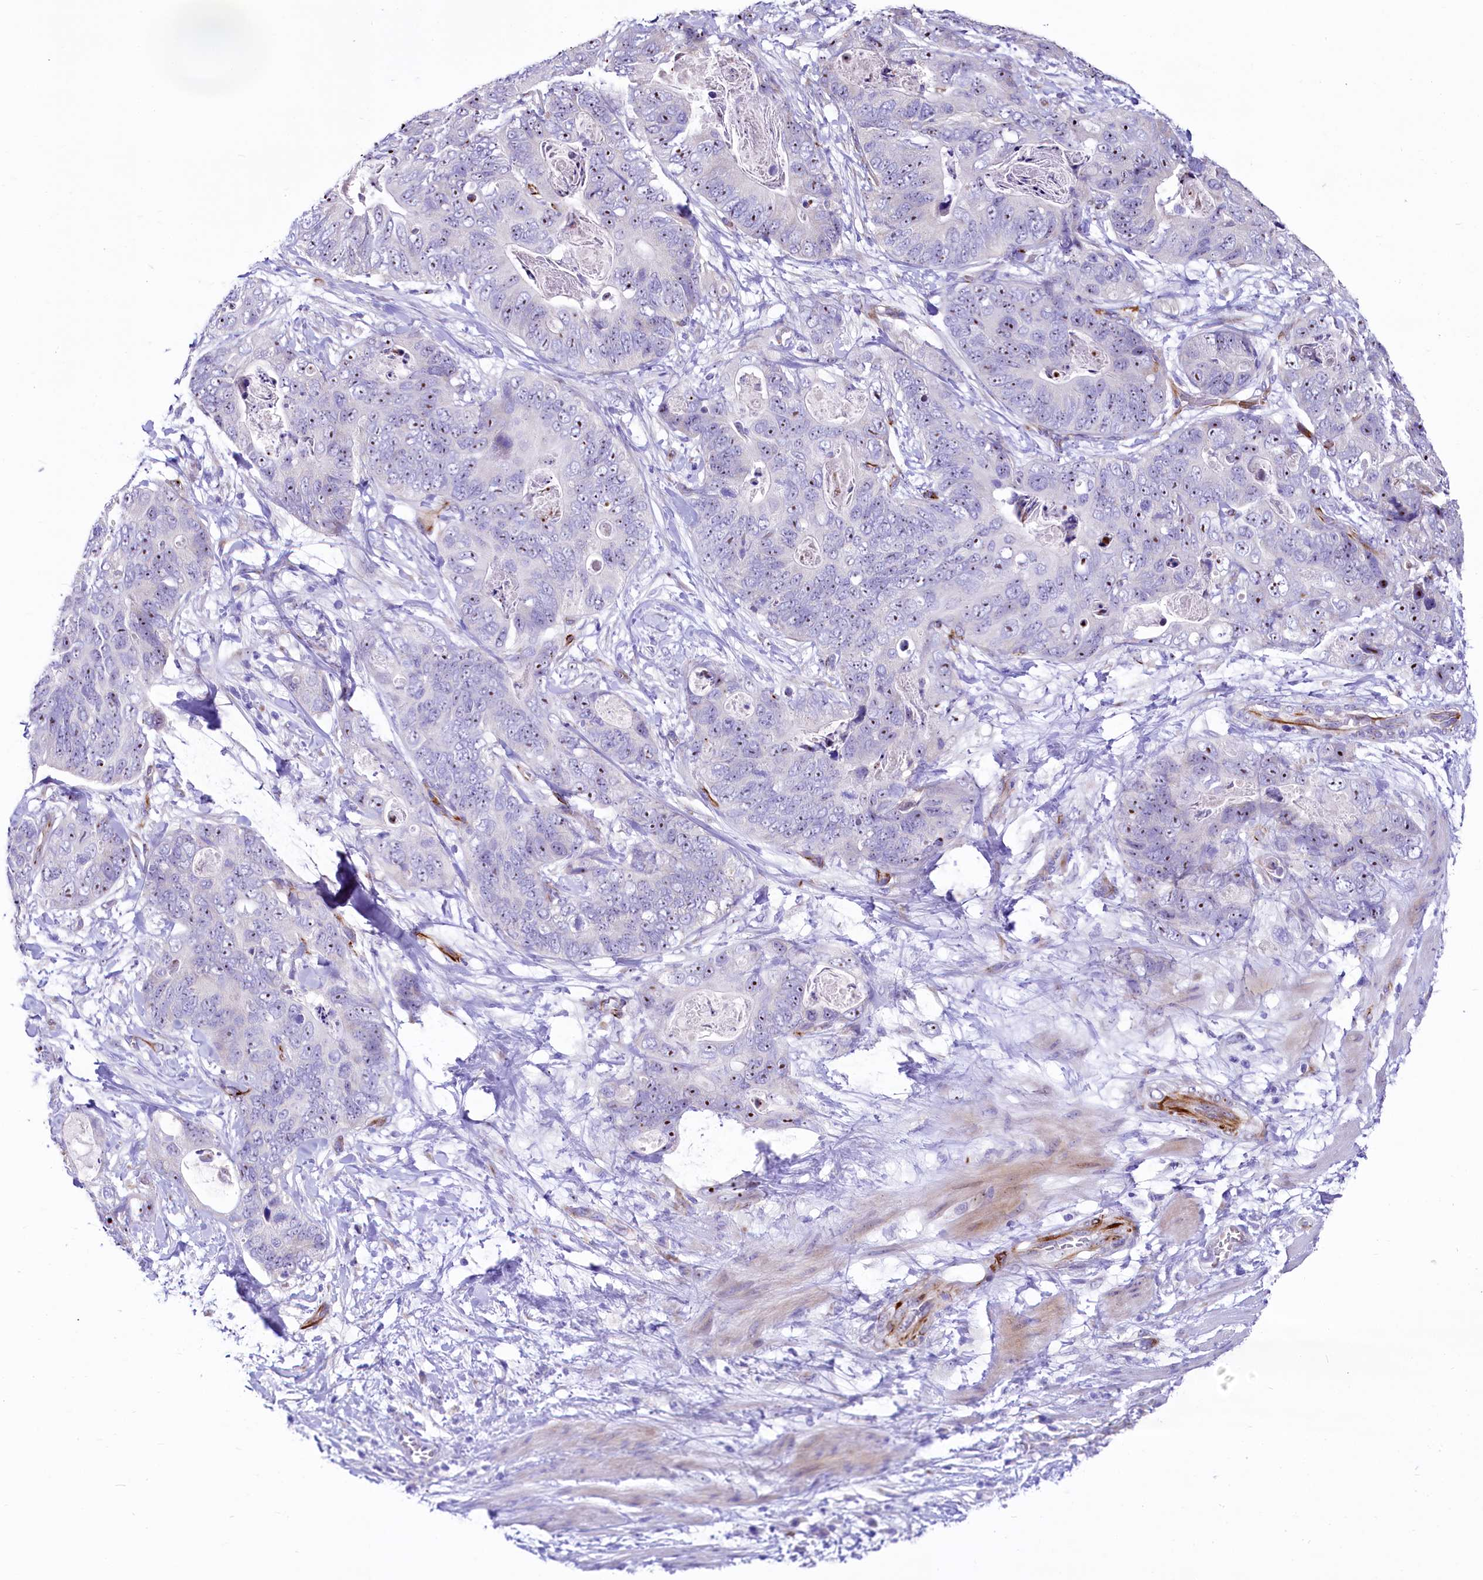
{"staining": {"intensity": "moderate", "quantity": "25%-75%", "location": "nuclear"}, "tissue": "stomach cancer", "cell_type": "Tumor cells", "image_type": "cancer", "snomed": [{"axis": "morphology", "description": "Adenocarcinoma, NOS"}, {"axis": "topography", "description": "Stomach"}], "caption": "Immunohistochemical staining of stomach cancer (adenocarcinoma) displays moderate nuclear protein positivity in approximately 25%-75% of tumor cells.", "gene": "SH3TC2", "patient": {"sex": "female", "age": 89}}